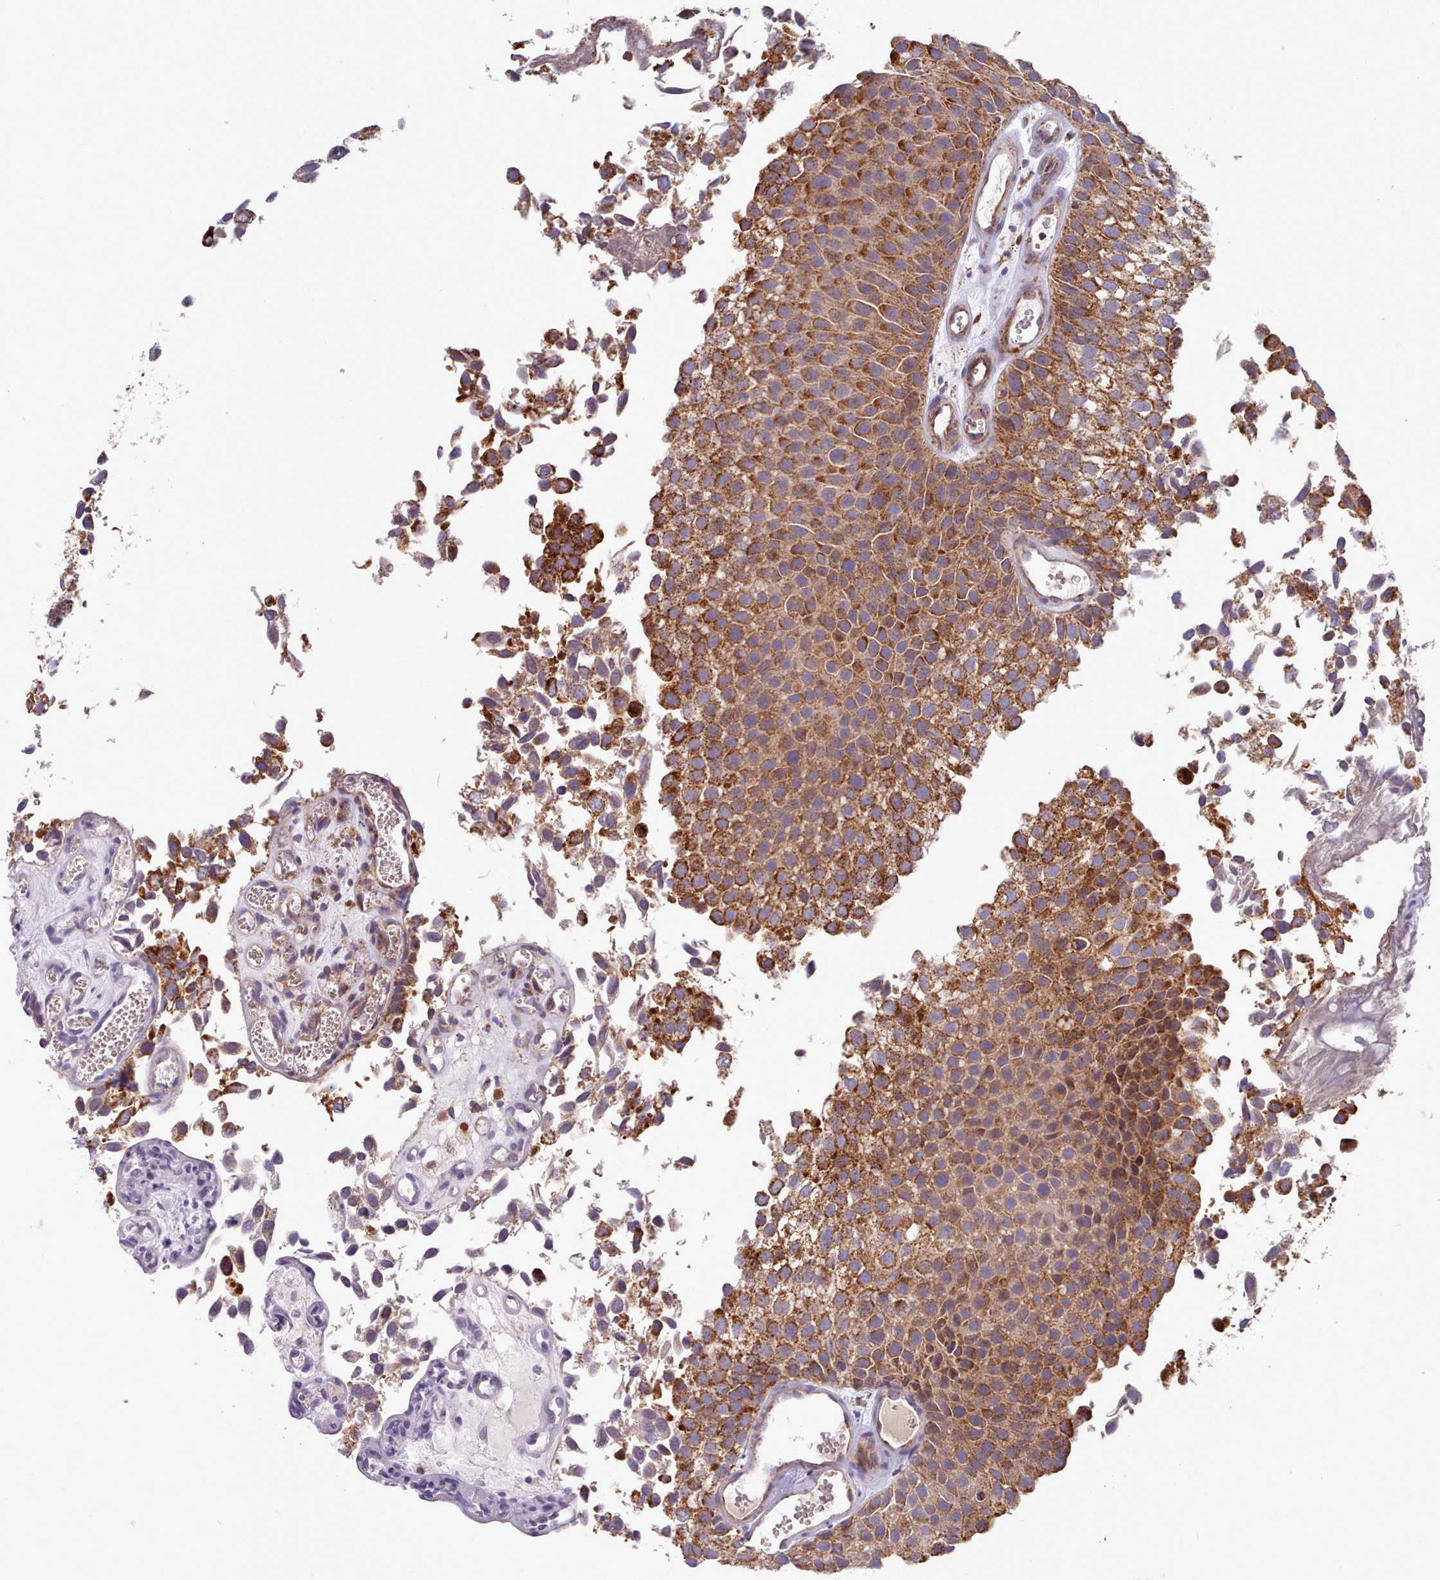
{"staining": {"intensity": "strong", "quantity": ">75%", "location": "cytoplasmic/membranous"}, "tissue": "urothelial cancer", "cell_type": "Tumor cells", "image_type": "cancer", "snomed": [{"axis": "morphology", "description": "Urothelial carcinoma, Low grade"}, {"axis": "topography", "description": "Urinary bladder"}], "caption": "Protein staining by immunohistochemistry (IHC) demonstrates strong cytoplasmic/membranous staining in approximately >75% of tumor cells in low-grade urothelial carcinoma.", "gene": "HSDL2", "patient": {"sex": "male", "age": 88}}